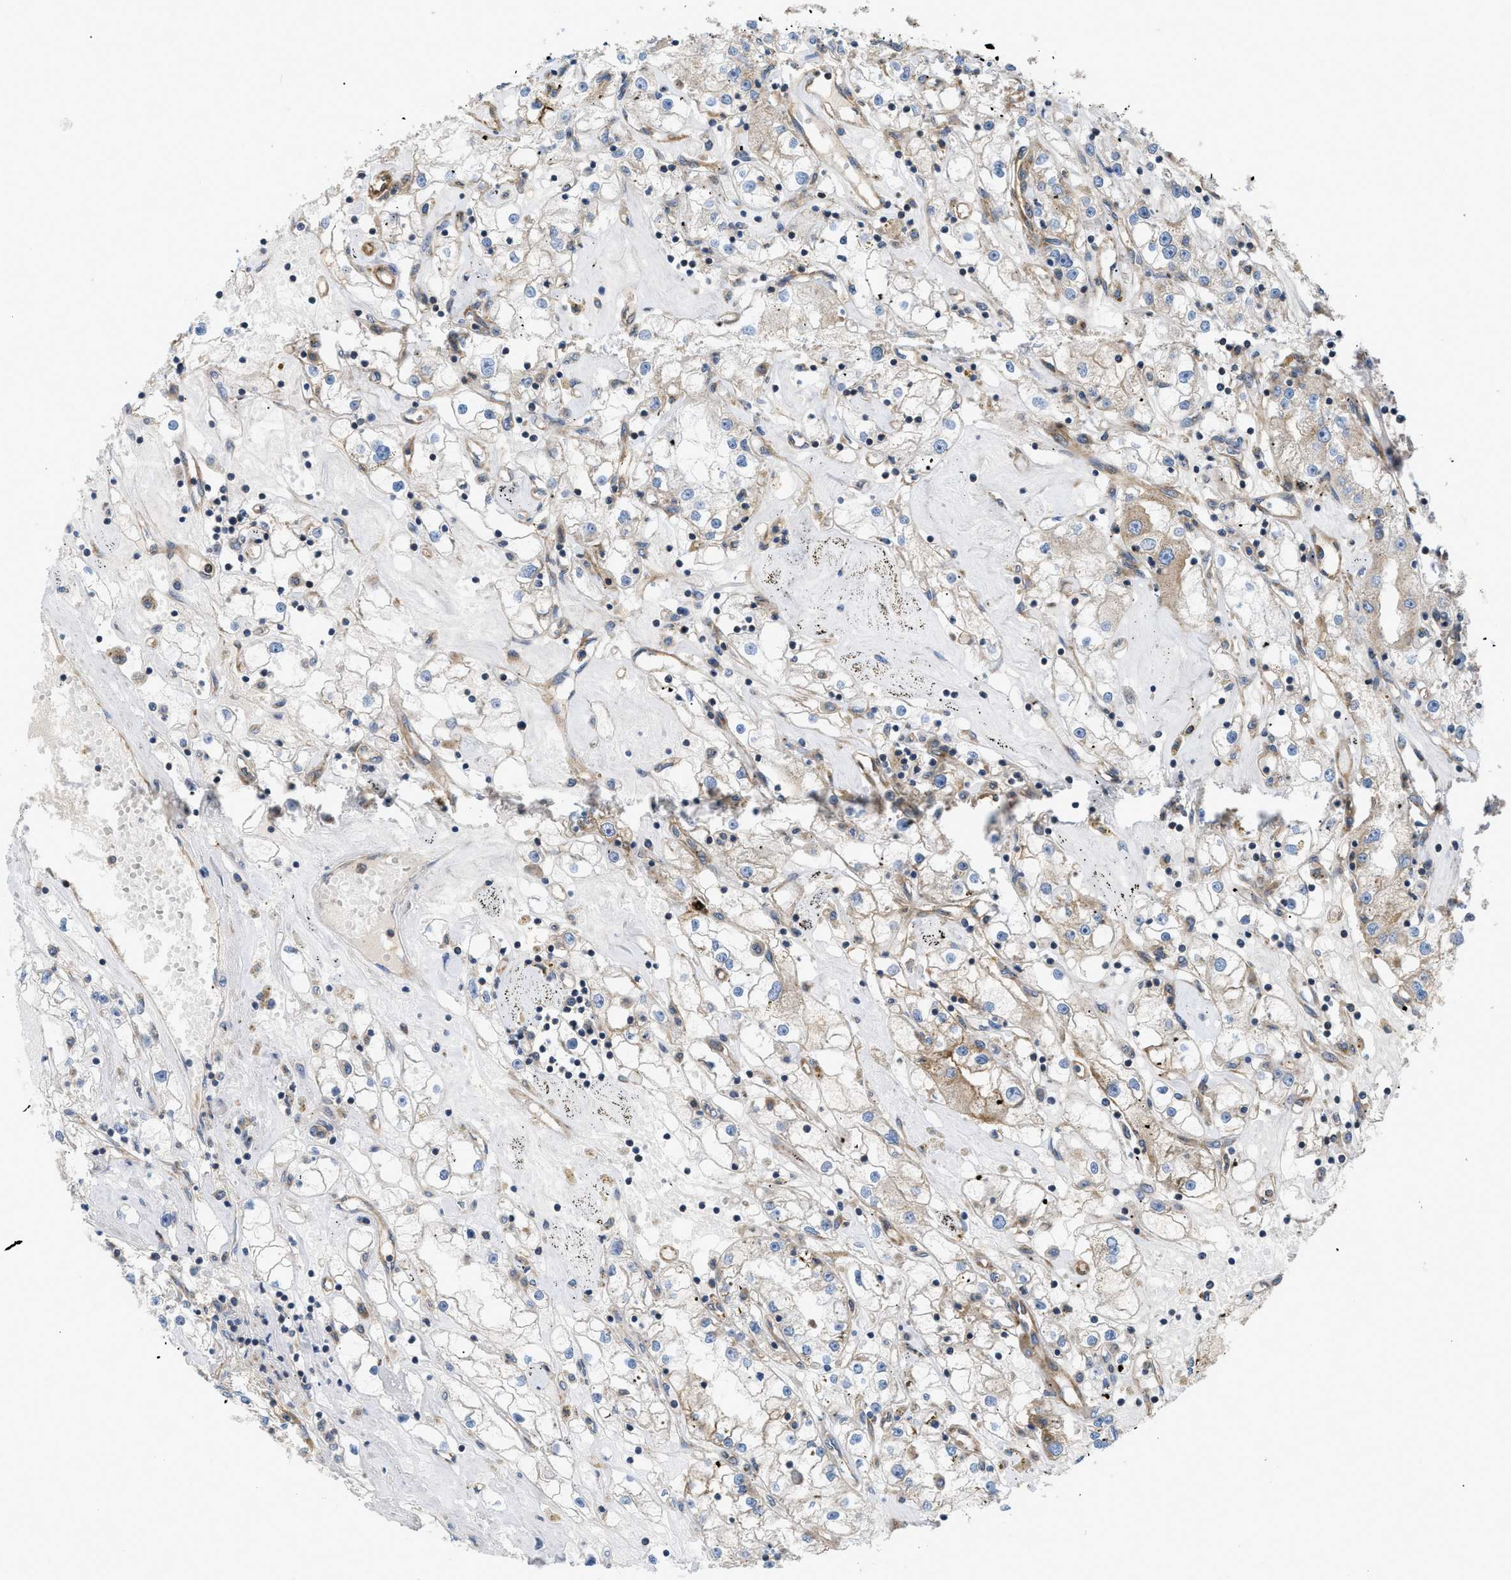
{"staining": {"intensity": "weak", "quantity": "<25%", "location": "cytoplasmic/membranous"}, "tissue": "renal cancer", "cell_type": "Tumor cells", "image_type": "cancer", "snomed": [{"axis": "morphology", "description": "Adenocarcinoma, NOS"}, {"axis": "topography", "description": "Kidney"}], "caption": "Photomicrograph shows no protein positivity in tumor cells of adenocarcinoma (renal) tissue.", "gene": "ATP2A3", "patient": {"sex": "male", "age": 56}}